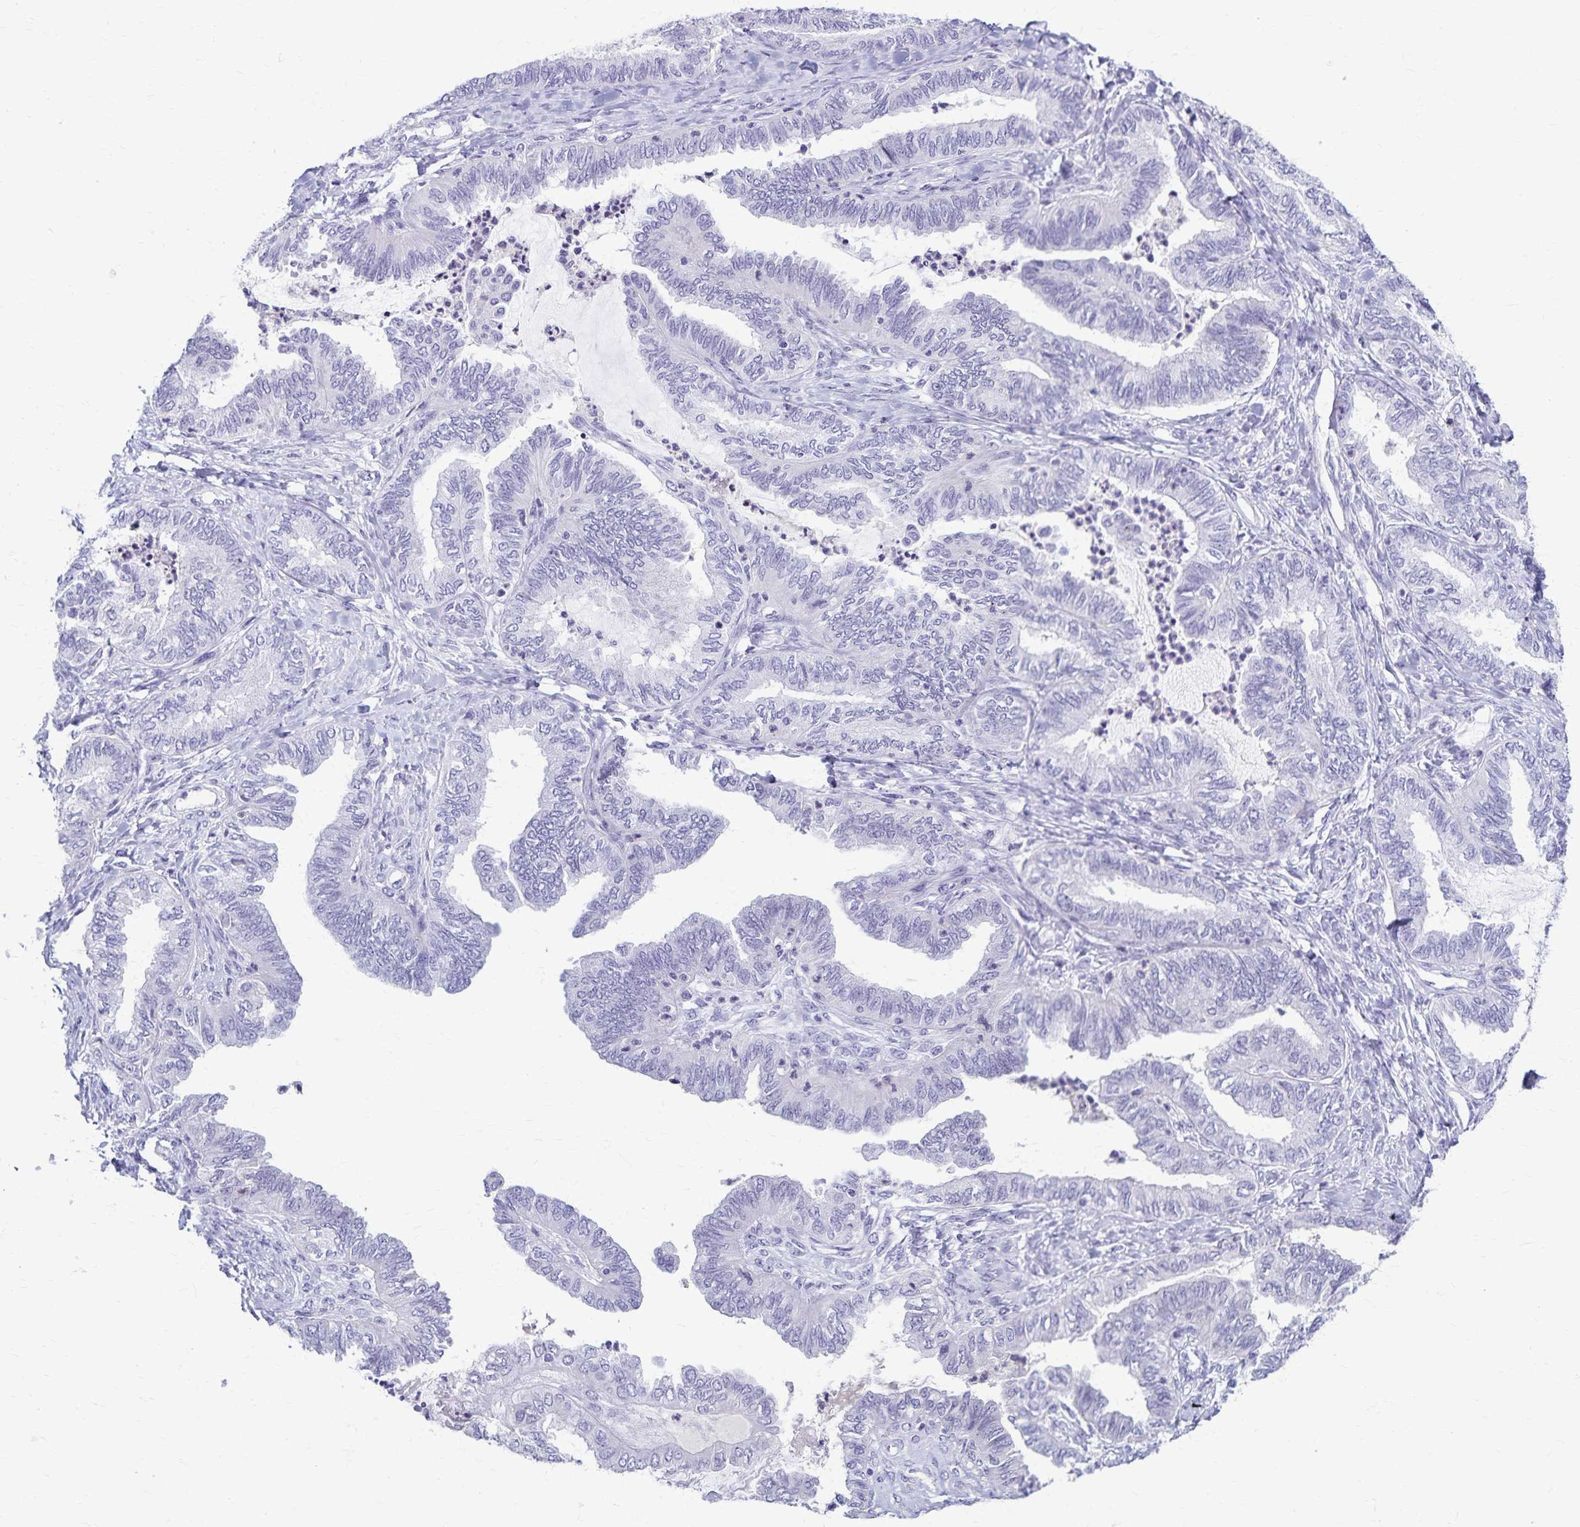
{"staining": {"intensity": "negative", "quantity": "none", "location": "none"}, "tissue": "ovarian cancer", "cell_type": "Tumor cells", "image_type": "cancer", "snomed": [{"axis": "morphology", "description": "Carcinoma, endometroid"}, {"axis": "topography", "description": "Ovary"}], "caption": "The immunohistochemistry (IHC) micrograph has no significant staining in tumor cells of ovarian endometroid carcinoma tissue.", "gene": "TMEM60", "patient": {"sex": "female", "age": 70}}